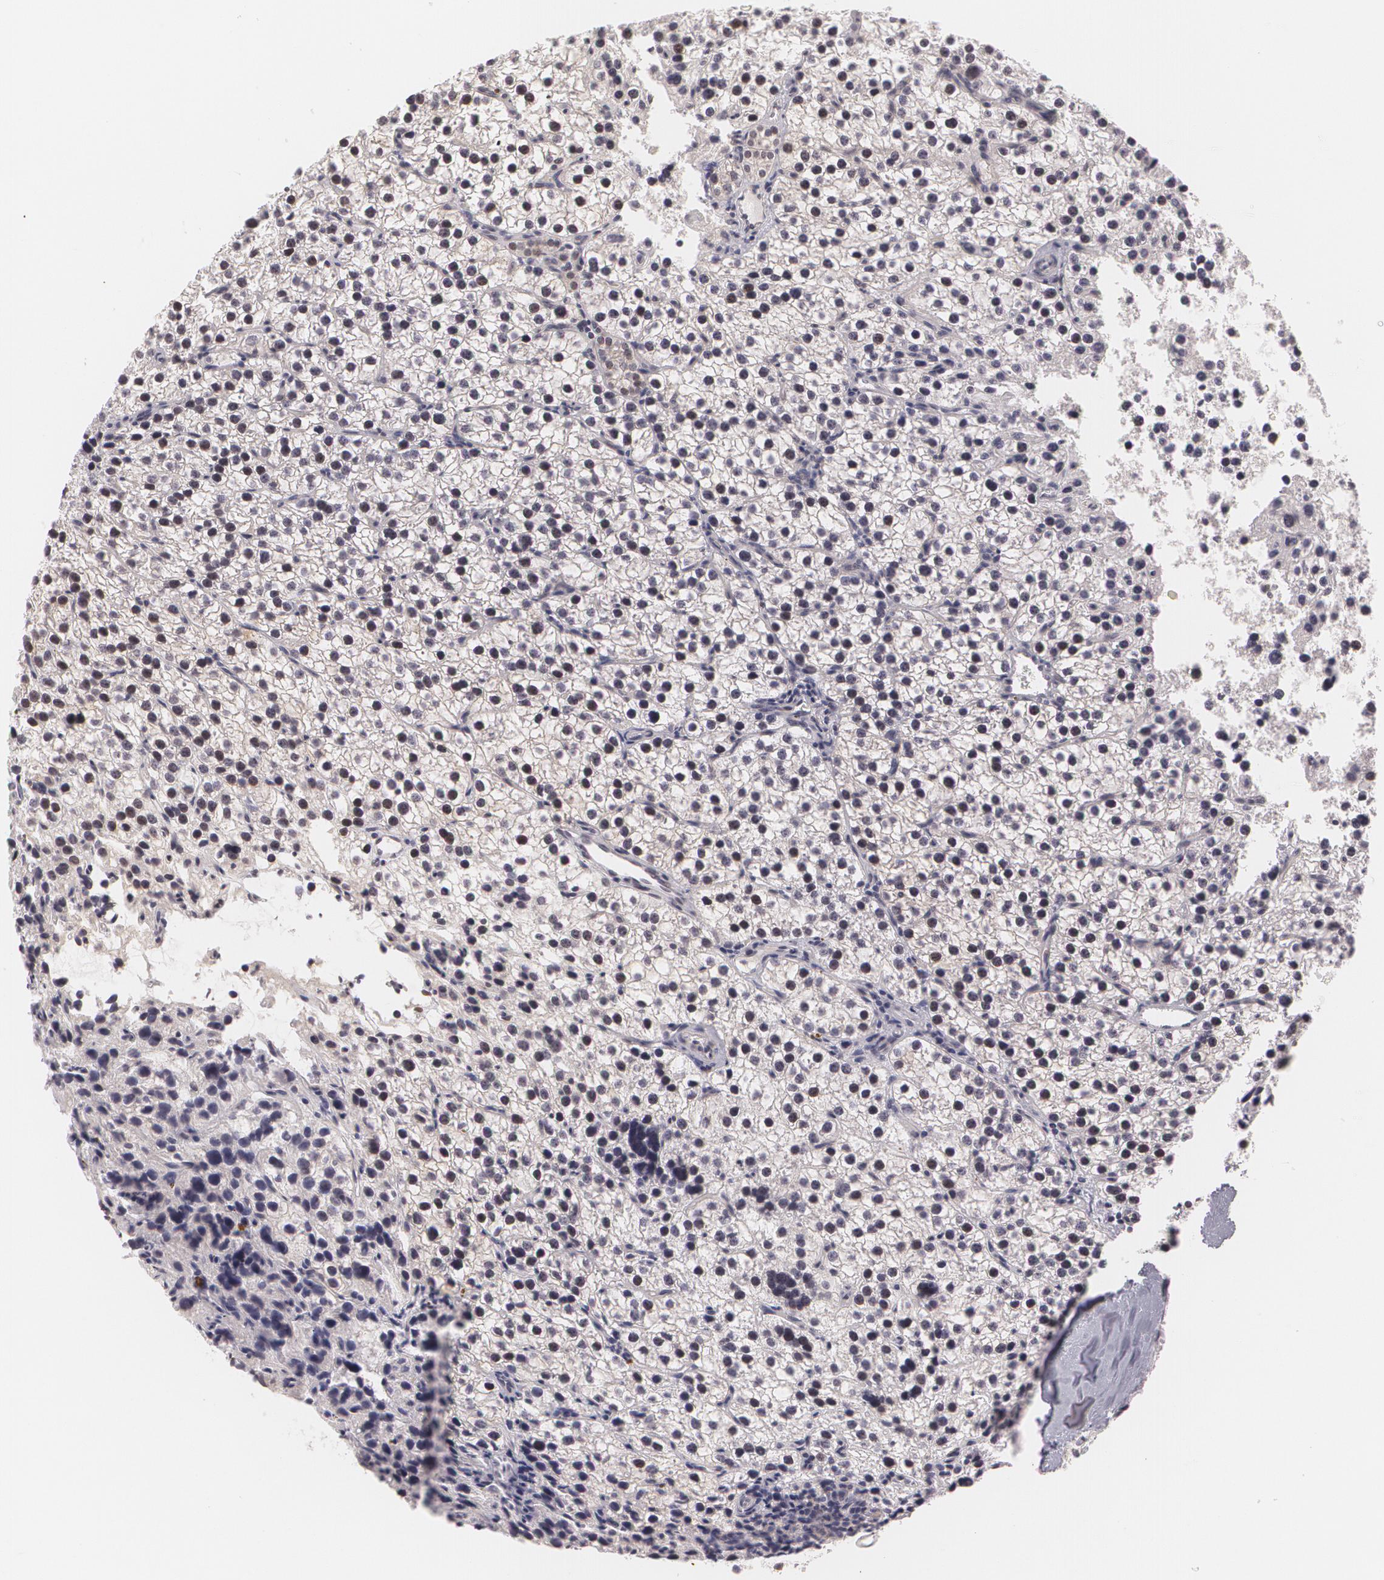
{"staining": {"intensity": "weak", "quantity": "<25%", "location": "nuclear"}, "tissue": "parathyroid gland", "cell_type": "Glandular cells", "image_type": "normal", "snomed": [{"axis": "morphology", "description": "Normal tissue, NOS"}, {"axis": "topography", "description": "Parathyroid gland"}], "caption": "An IHC histopathology image of normal parathyroid gland is shown. There is no staining in glandular cells of parathyroid gland.", "gene": "ZBTB16", "patient": {"sex": "female", "age": 54}}